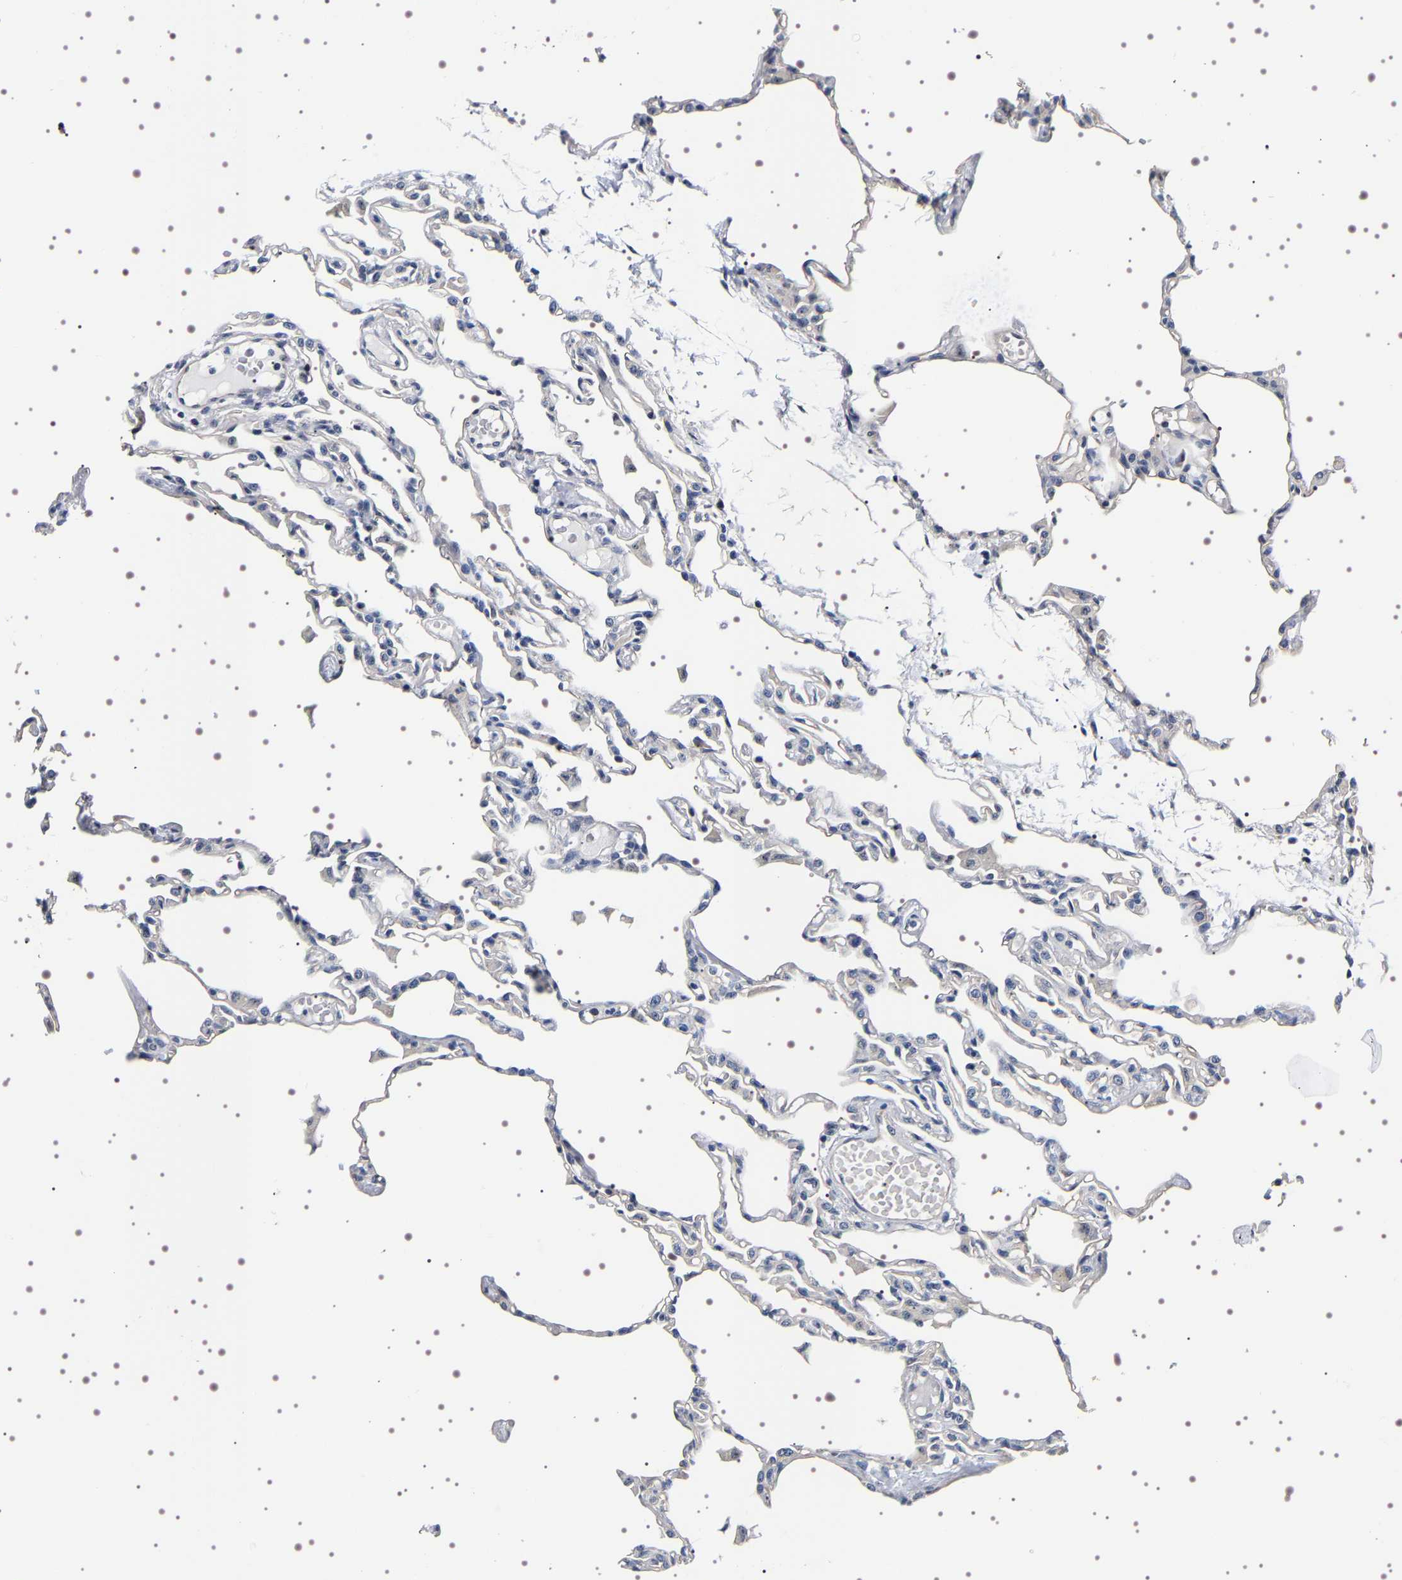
{"staining": {"intensity": "negative", "quantity": "none", "location": "none"}, "tissue": "lung", "cell_type": "Alveolar cells", "image_type": "normal", "snomed": [{"axis": "morphology", "description": "Normal tissue, NOS"}, {"axis": "topography", "description": "Lung"}], "caption": "Alveolar cells show no significant protein staining in unremarkable lung. (DAB (3,3'-diaminobenzidine) immunohistochemistry (IHC), high magnification).", "gene": "GNL3", "patient": {"sex": "female", "age": 49}}